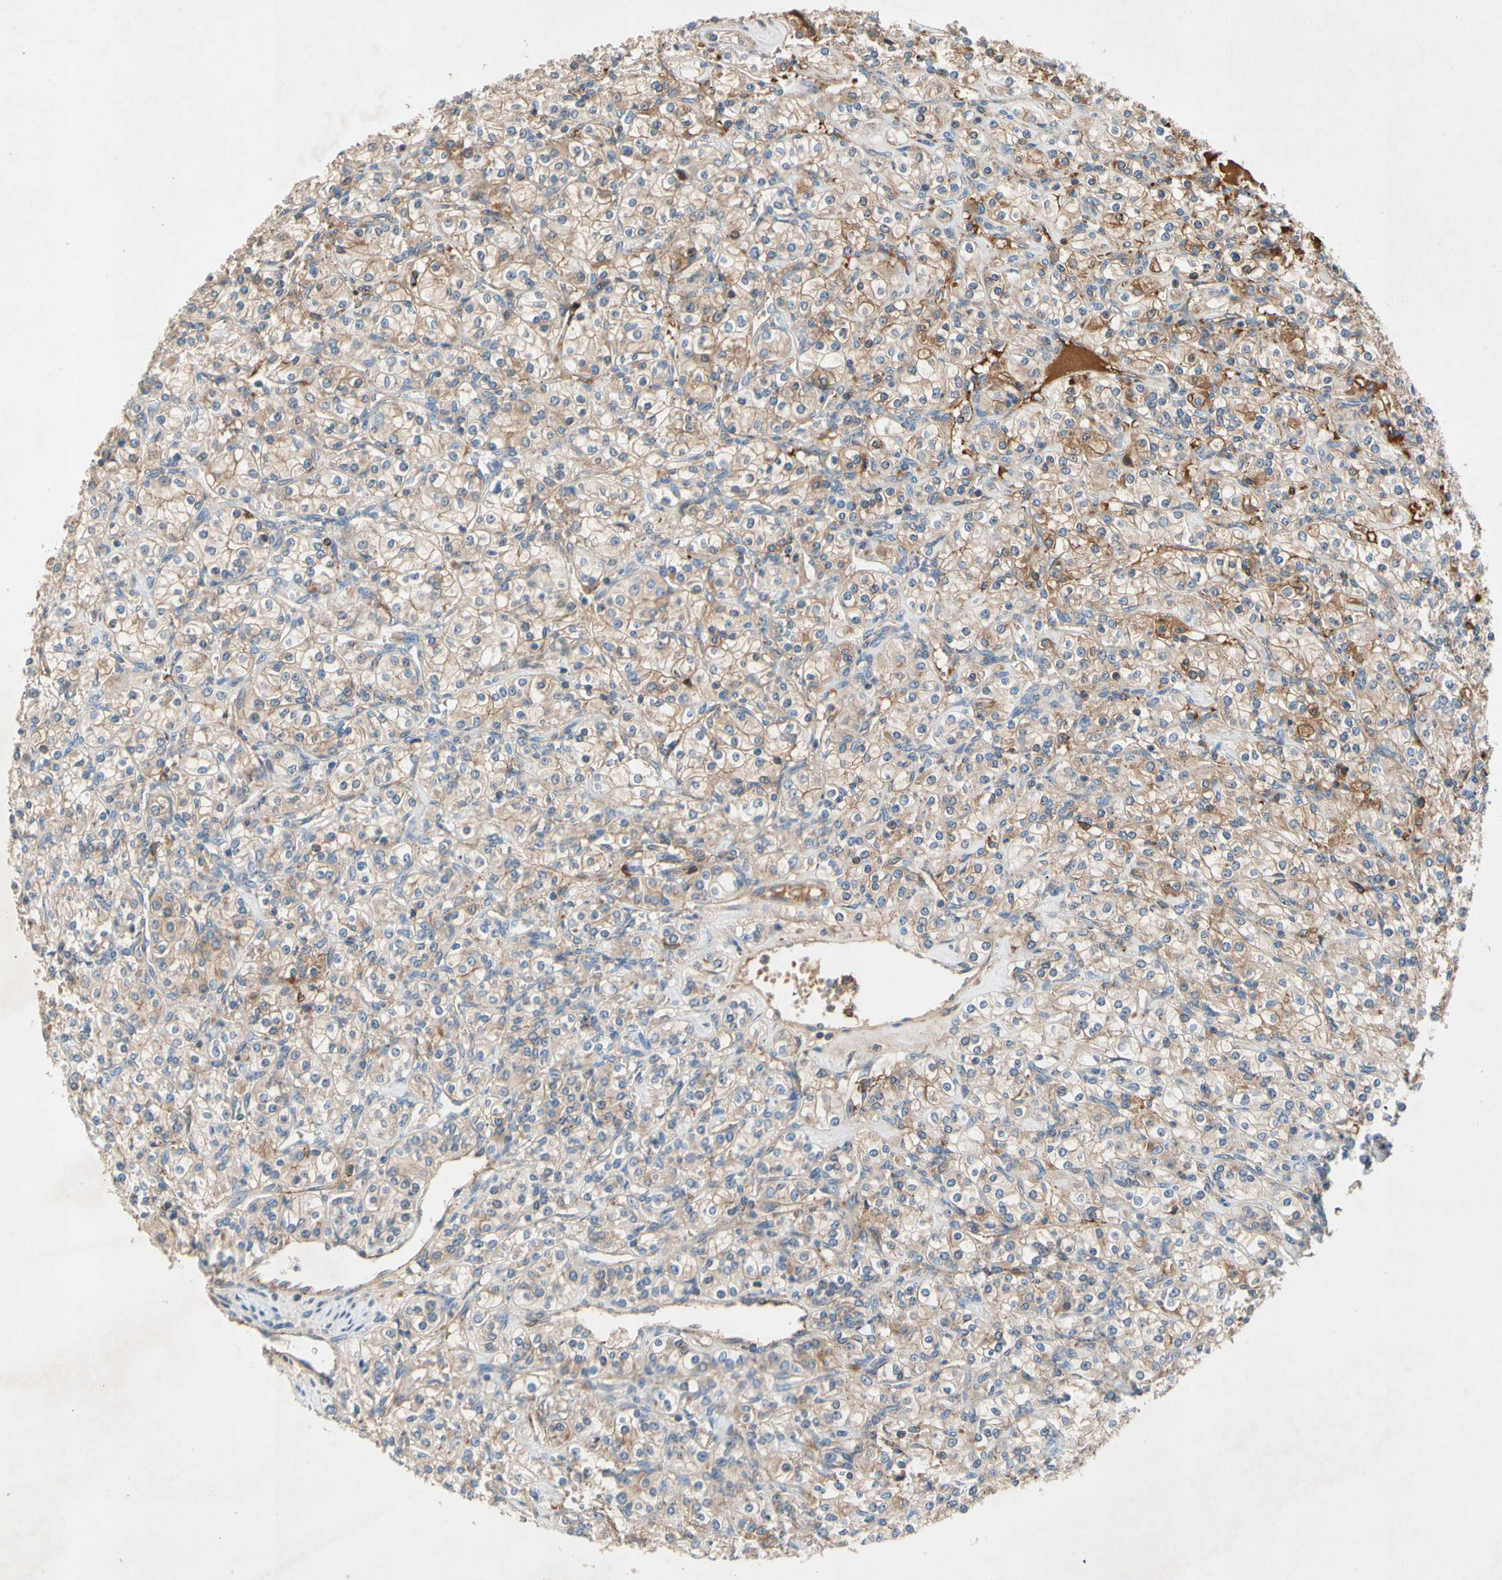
{"staining": {"intensity": "moderate", "quantity": "25%-75%", "location": "cytoplasmic/membranous"}, "tissue": "renal cancer", "cell_type": "Tumor cells", "image_type": "cancer", "snomed": [{"axis": "morphology", "description": "Adenocarcinoma, NOS"}, {"axis": "topography", "description": "Kidney"}], "caption": "This is an image of immunohistochemistry (IHC) staining of renal cancer, which shows moderate staining in the cytoplasmic/membranous of tumor cells.", "gene": "NDFIP2", "patient": {"sex": "male", "age": 77}}